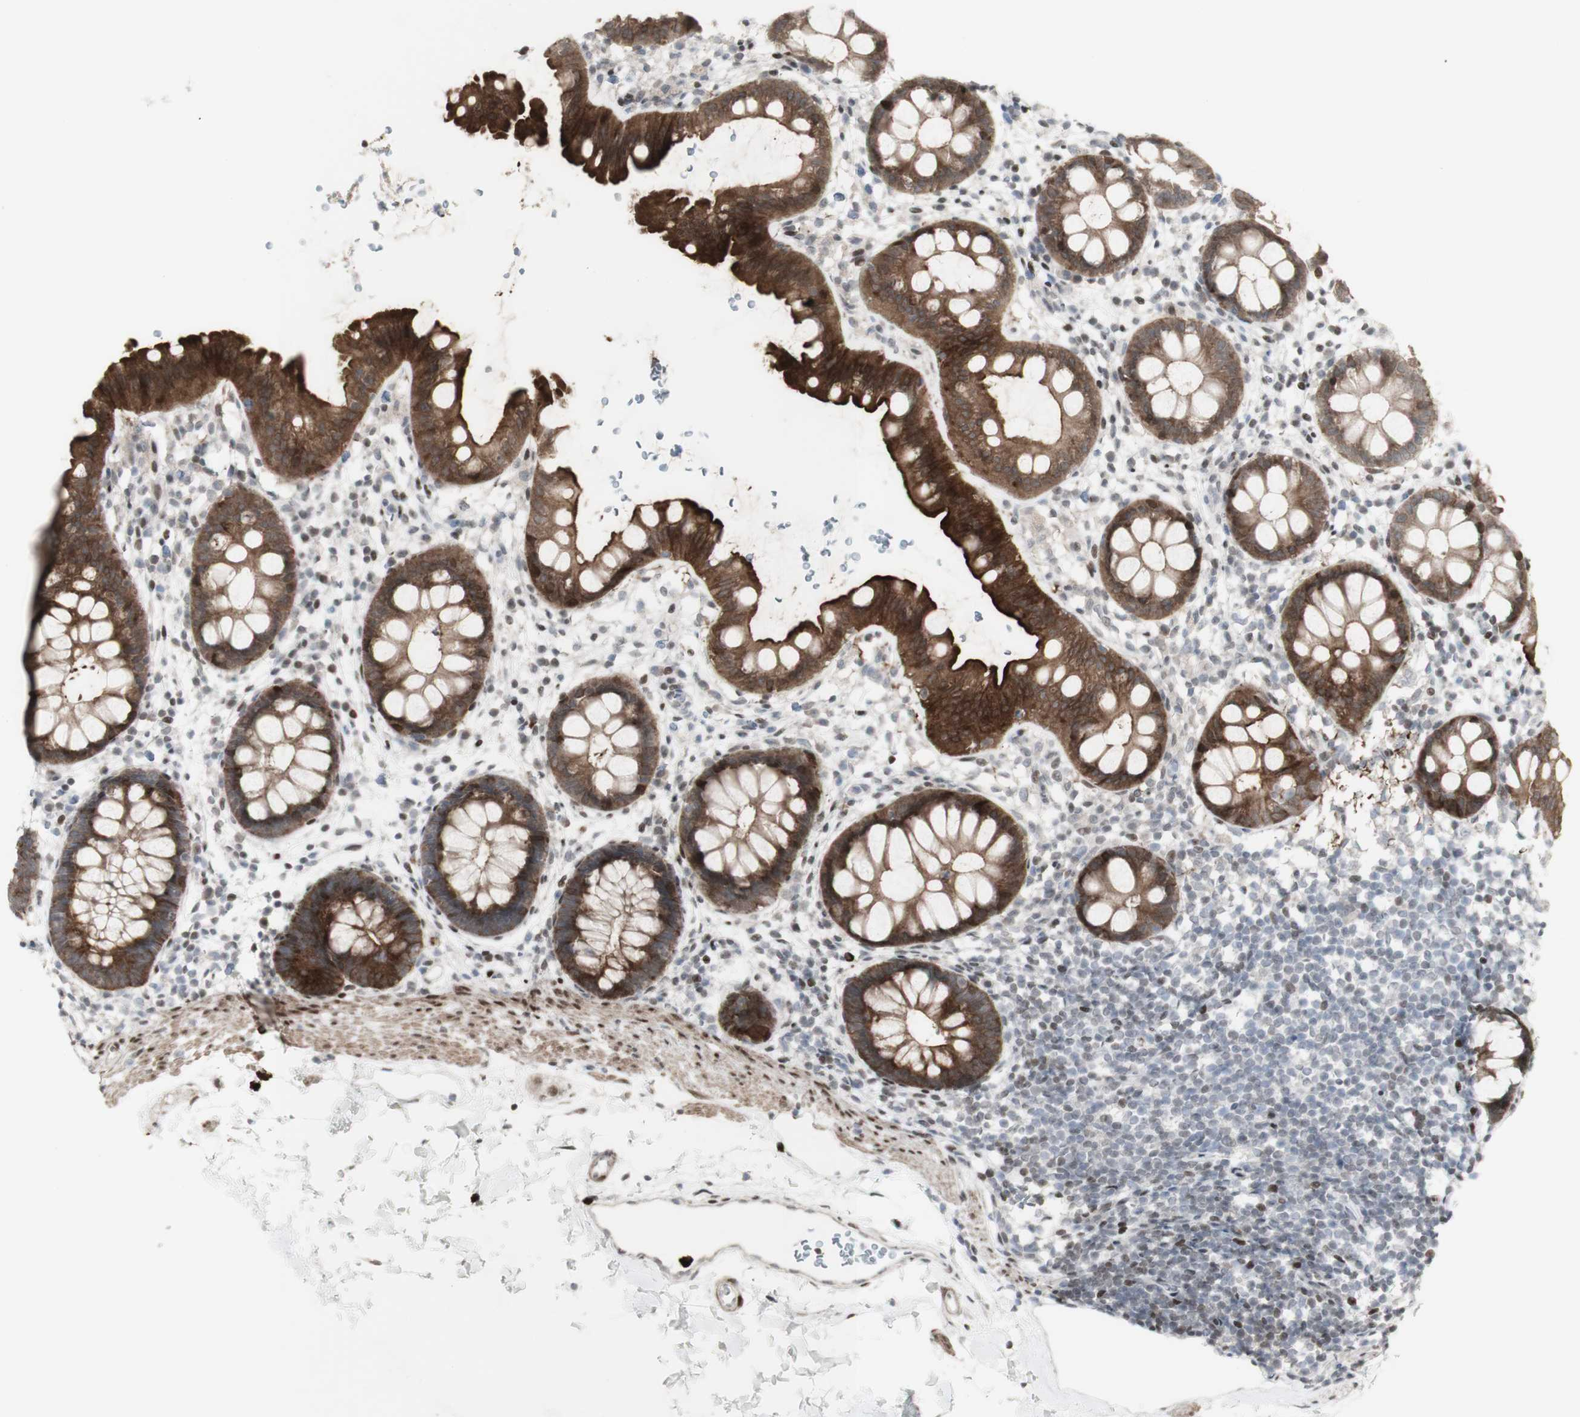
{"staining": {"intensity": "strong", "quantity": ">75%", "location": "cytoplasmic/membranous"}, "tissue": "rectum", "cell_type": "Glandular cells", "image_type": "normal", "snomed": [{"axis": "morphology", "description": "Normal tissue, NOS"}, {"axis": "topography", "description": "Rectum"}], "caption": "Rectum stained with IHC shows strong cytoplasmic/membranous staining in about >75% of glandular cells. (Stains: DAB (3,3'-diaminobenzidine) in brown, nuclei in blue, Microscopy: brightfield microscopy at high magnification).", "gene": "C1orf116", "patient": {"sex": "female", "age": 24}}